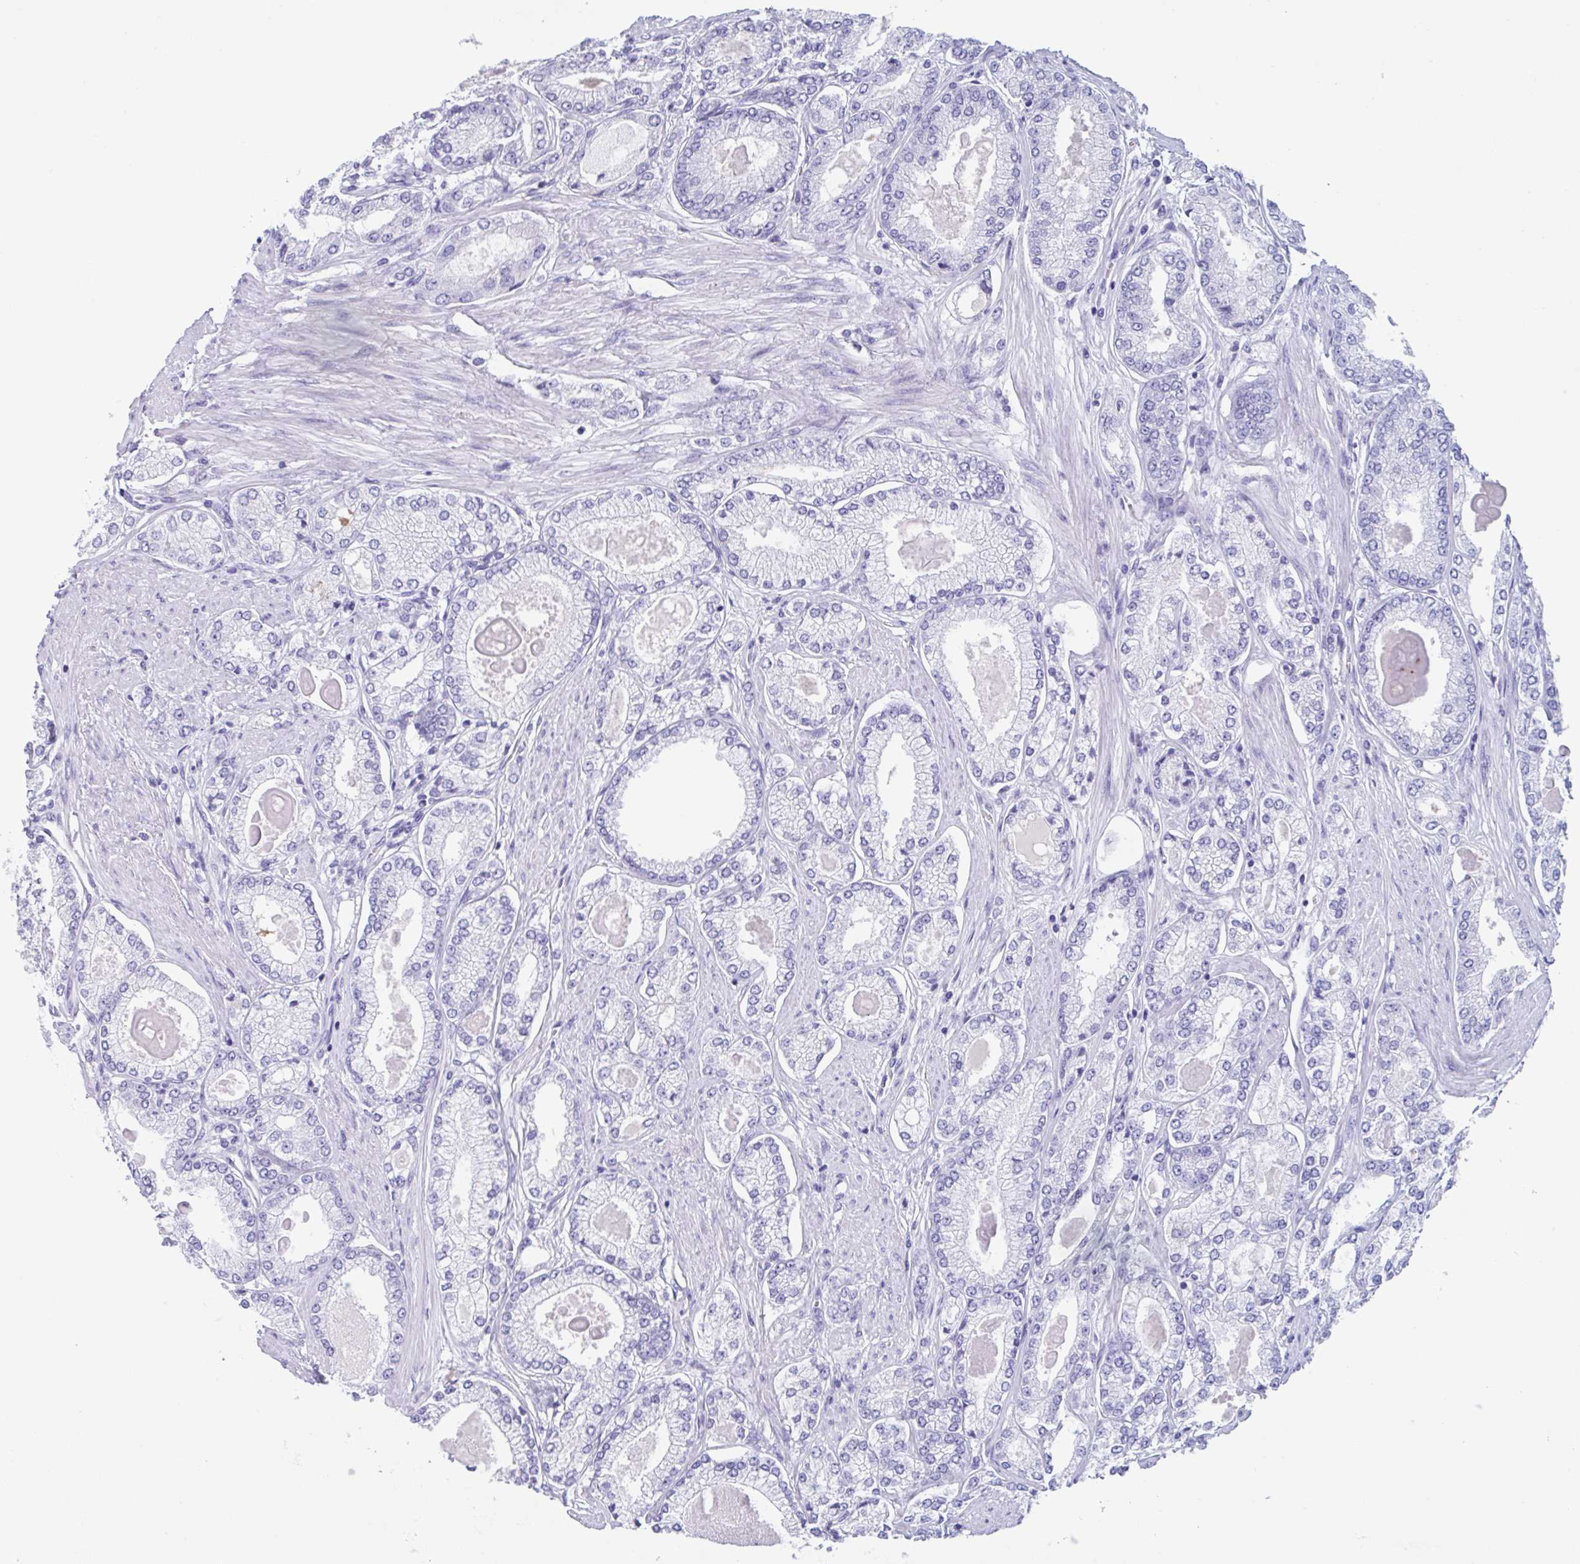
{"staining": {"intensity": "negative", "quantity": "none", "location": "none"}, "tissue": "prostate cancer", "cell_type": "Tumor cells", "image_type": "cancer", "snomed": [{"axis": "morphology", "description": "Adenocarcinoma, High grade"}, {"axis": "topography", "description": "Prostate"}], "caption": "An immunohistochemistry image of prostate cancer (adenocarcinoma (high-grade)) is shown. There is no staining in tumor cells of prostate cancer (adenocarcinoma (high-grade)).", "gene": "USP35", "patient": {"sex": "male", "age": 68}}